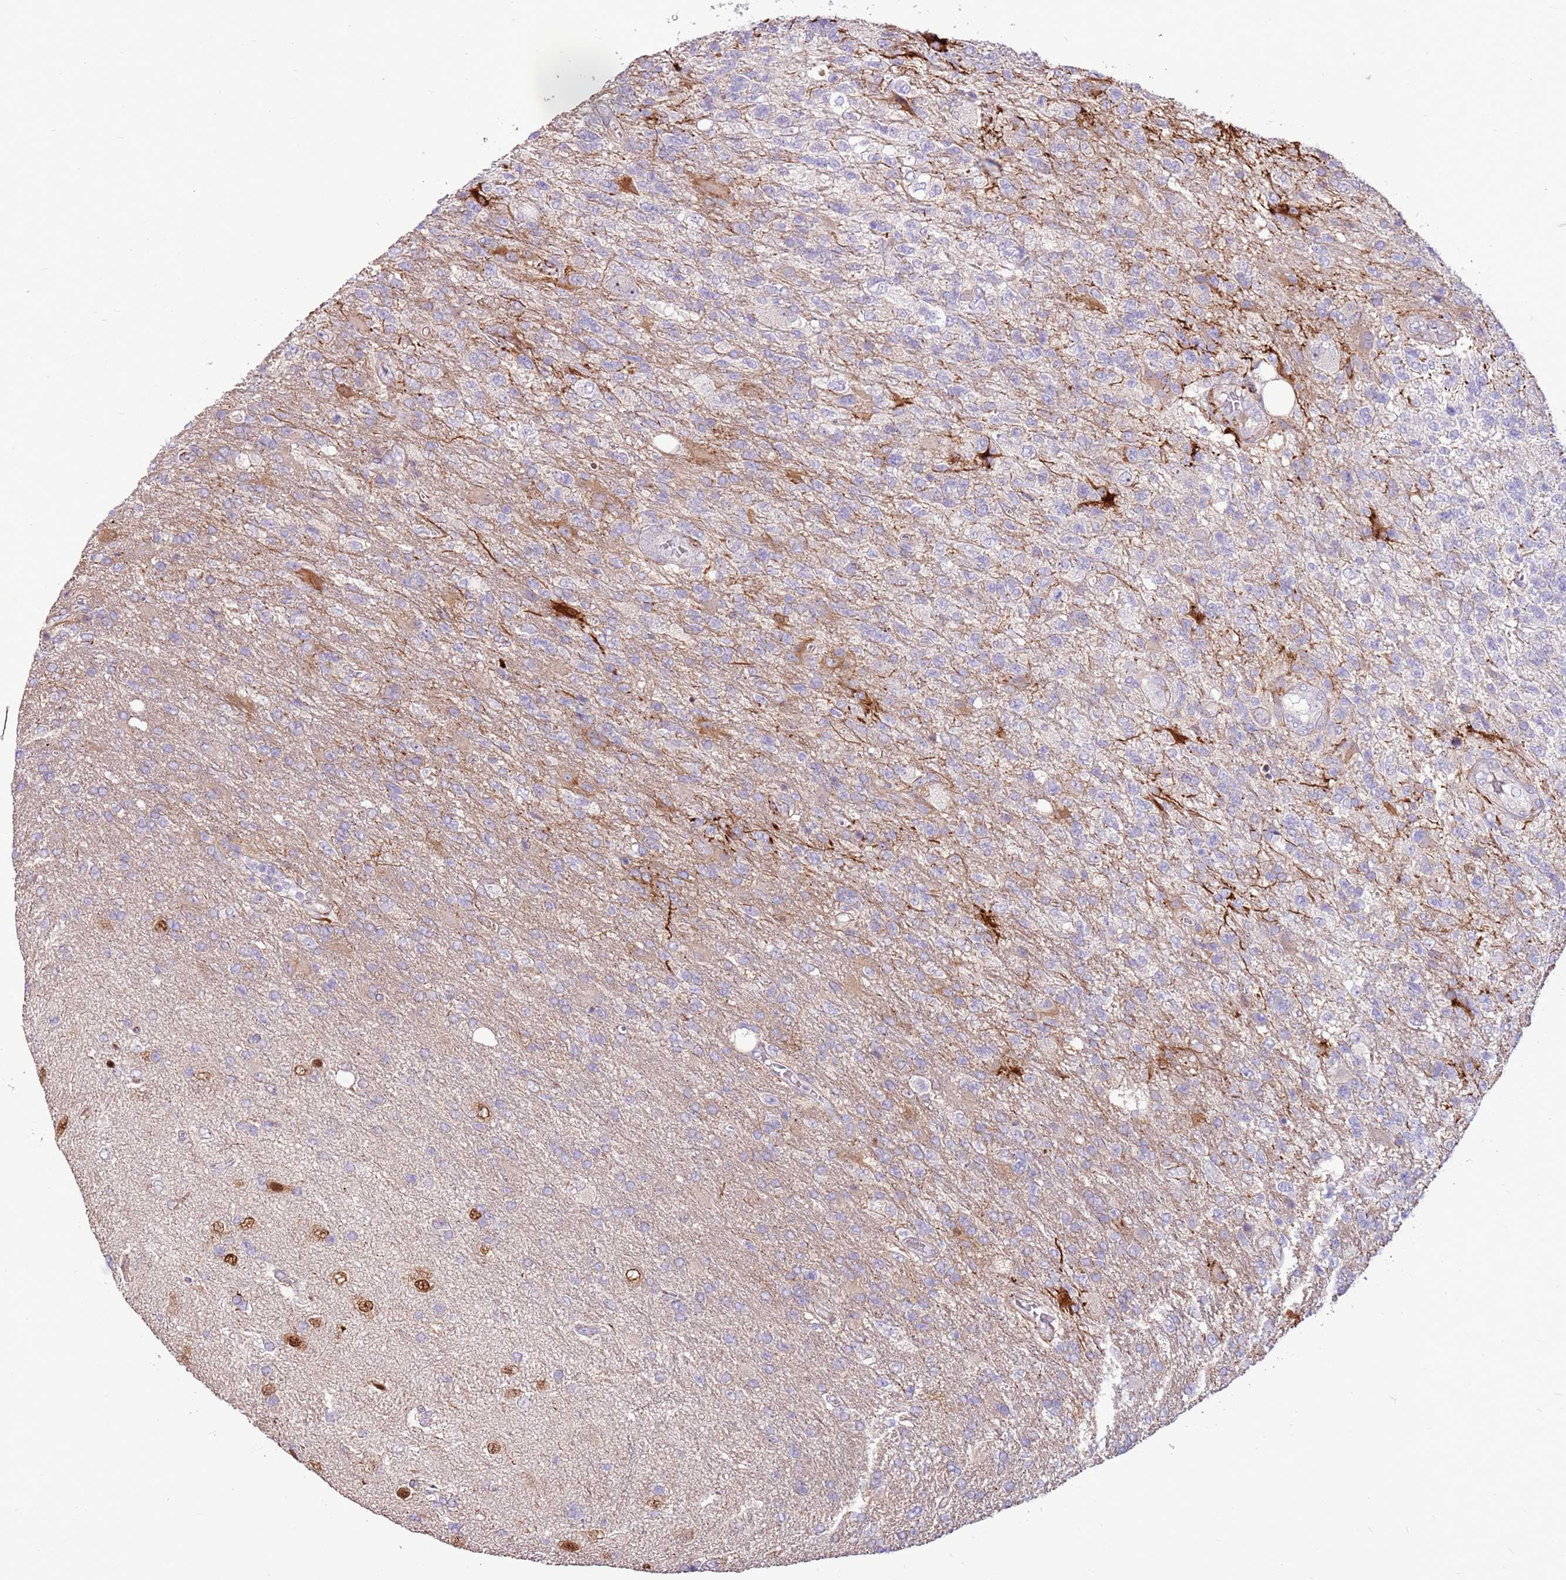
{"staining": {"intensity": "negative", "quantity": "none", "location": "none"}, "tissue": "glioma", "cell_type": "Tumor cells", "image_type": "cancer", "snomed": [{"axis": "morphology", "description": "Glioma, malignant, High grade"}, {"axis": "topography", "description": "Brain"}], "caption": "Tumor cells are negative for brown protein staining in malignant high-grade glioma. The staining was performed using DAB (3,3'-diaminobenzidine) to visualize the protein expression in brown, while the nuclei were stained in blue with hematoxylin (Magnification: 20x).", "gene": "LGI4", "patient": {"sex": "male", "age": 56}}